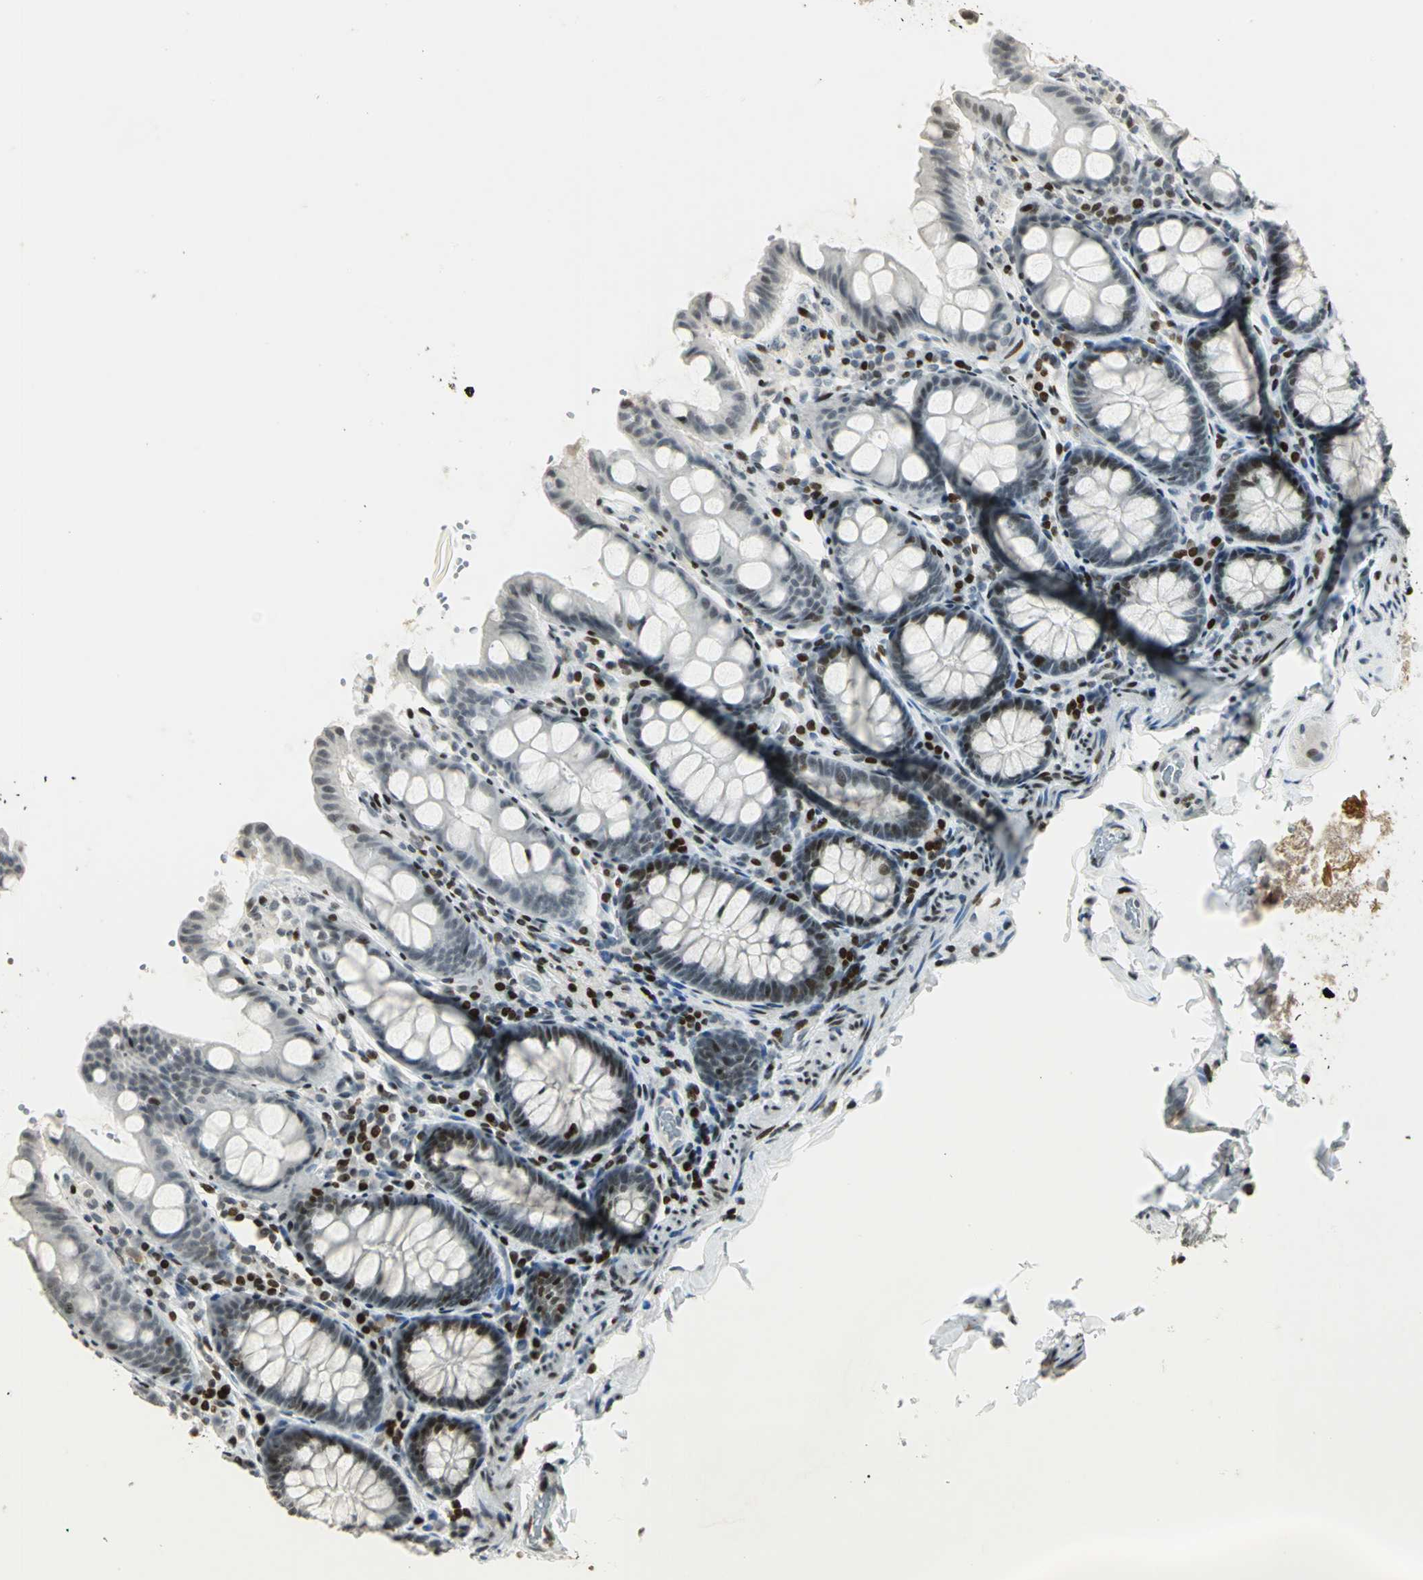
{"staining": {"intensity": "negative", "quantity": "none", "location": "none"}, "tissue": "colon", "cell_type": "Endothelial cells", "image_type": "normal", "snomed": [{"axis": "morphology", "description": "Normal tissue, NOS"}, {"axis": "topography", "description": "Colon"}], "caption": "Protein analysis of normal colon reveals no significant expression in endothelial cells. The staining is performed using DAB brown chromogen with nuclei counter-stained in using hematoxylin.", "gene": "KDM1A", "patient": {"sex": "female", "age": 61}}